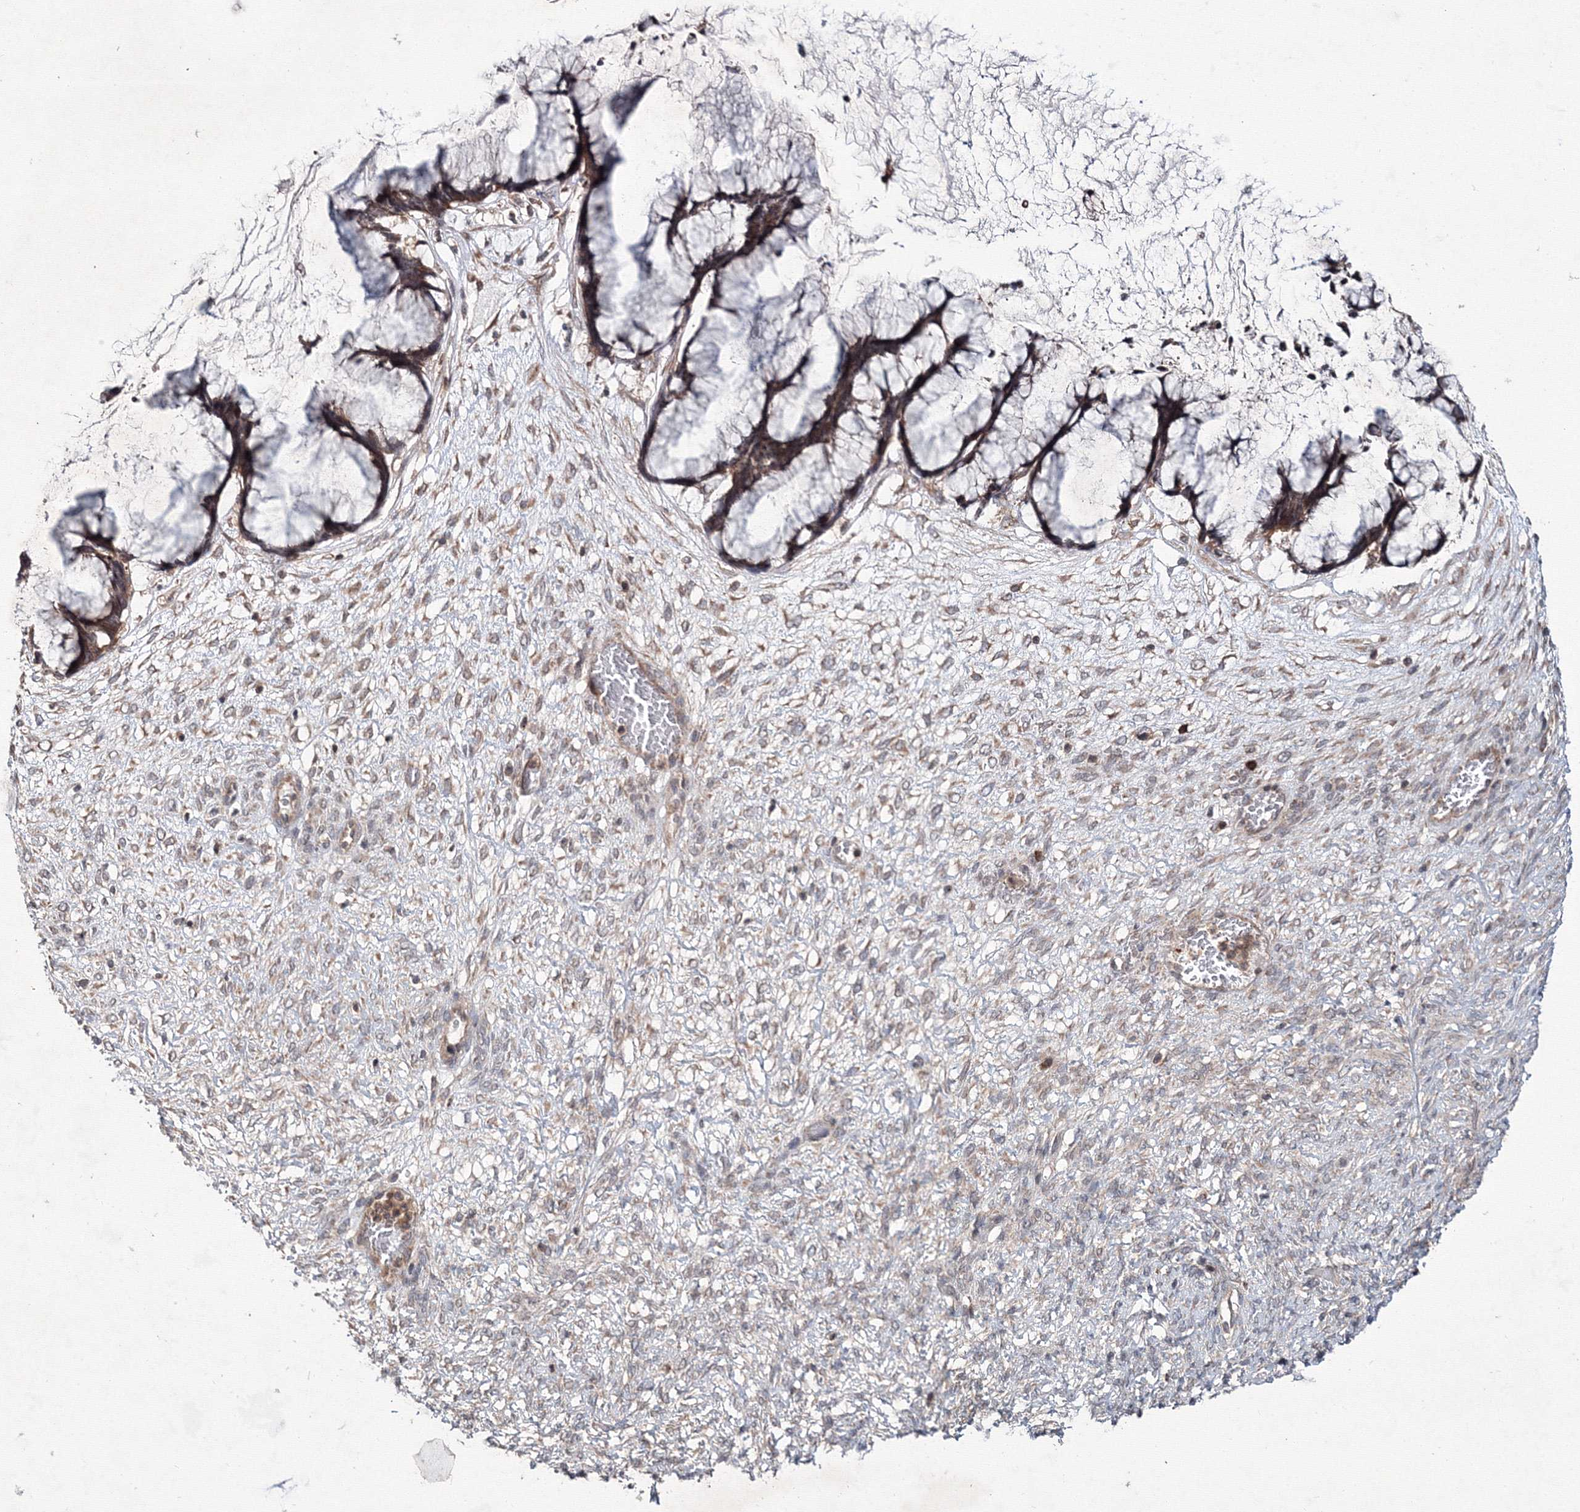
{"staining": {"intensity": "moderate", "quantity": ">75%", "location": "cytoplasmic/membranous"}, "tissue": "ovarian cancer", "cell_type": "Tumor cells", "image_type": "cancer", "snomed": [{"axis": "morphology", "description": "Cystadenocarcinoma, mucinous, NOS"}, {"axis": "topography", "description": "Ovary"}], "caption": "Ovarian cancer was stained to show a protein in brown. There is medium levels of moderate cytoplasmic/membranous expression in approximately >75% of tumor cells. The staining was performed using DAB to visualize the protein expression in brown, while the nuclei were stained in blue with hematoxylin (Magnification: 20x).", "gene": "MKRN2", "patient": {"sex": "female", "age": 42}}